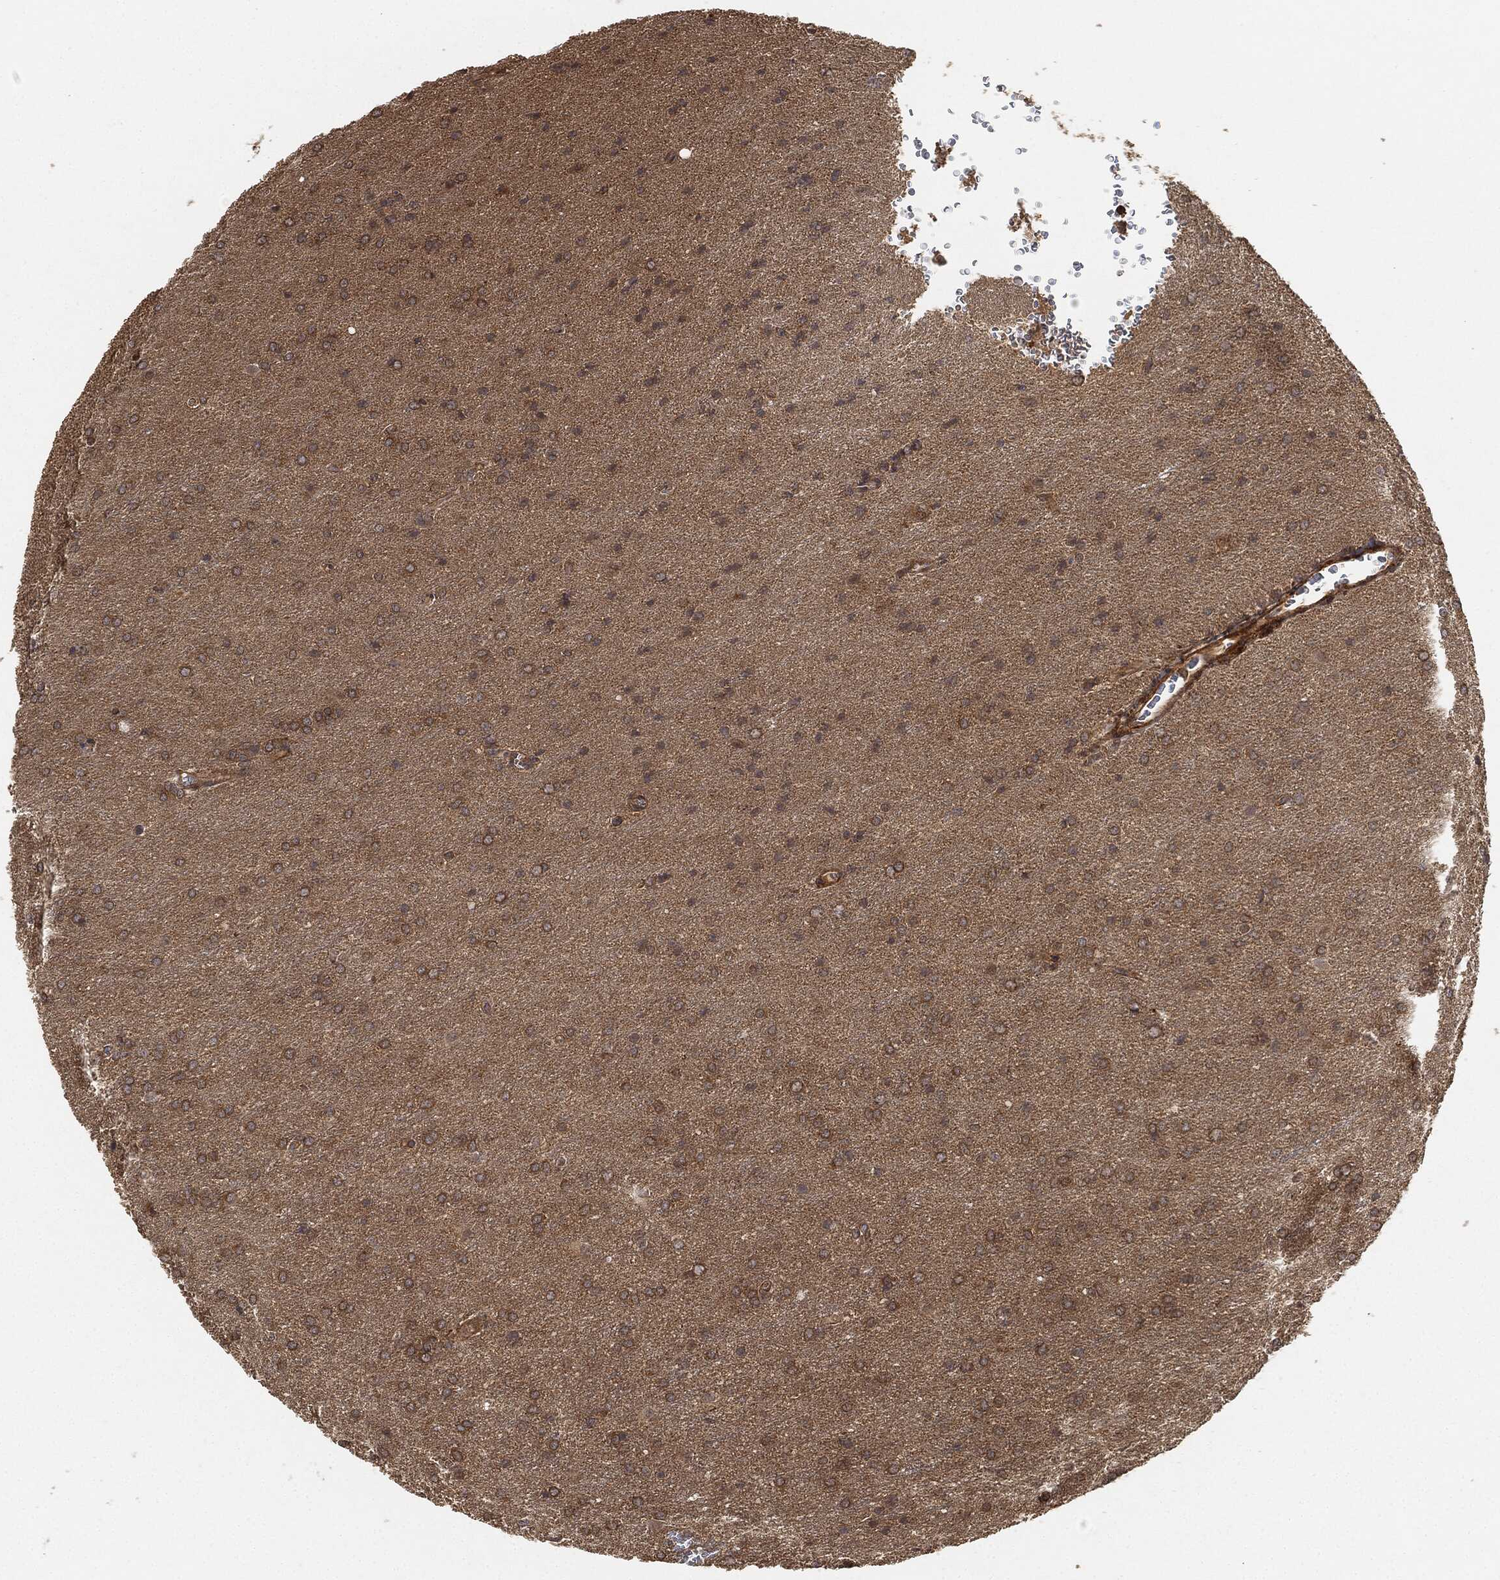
{"staining": {"intensity": "strong", "quantity": "25%-75%", "location": "cytoplasmic/membranous"}, "tissue": "glioma", "cell_type": "Tumor cells", "image_type": "cancer", "snomed": [{"axis": "morphology", "description": "Glioma, malignant, Low grade"}, {"axis": "topography", "description": "Brain"}], "caption": "The image displays staining of glioma, revealing strong cytoplasmic/membranous protein positivity (brown color) within tumor cells.", "gene": "TPT1", "patient": {"sex": "female", "age": 32}}